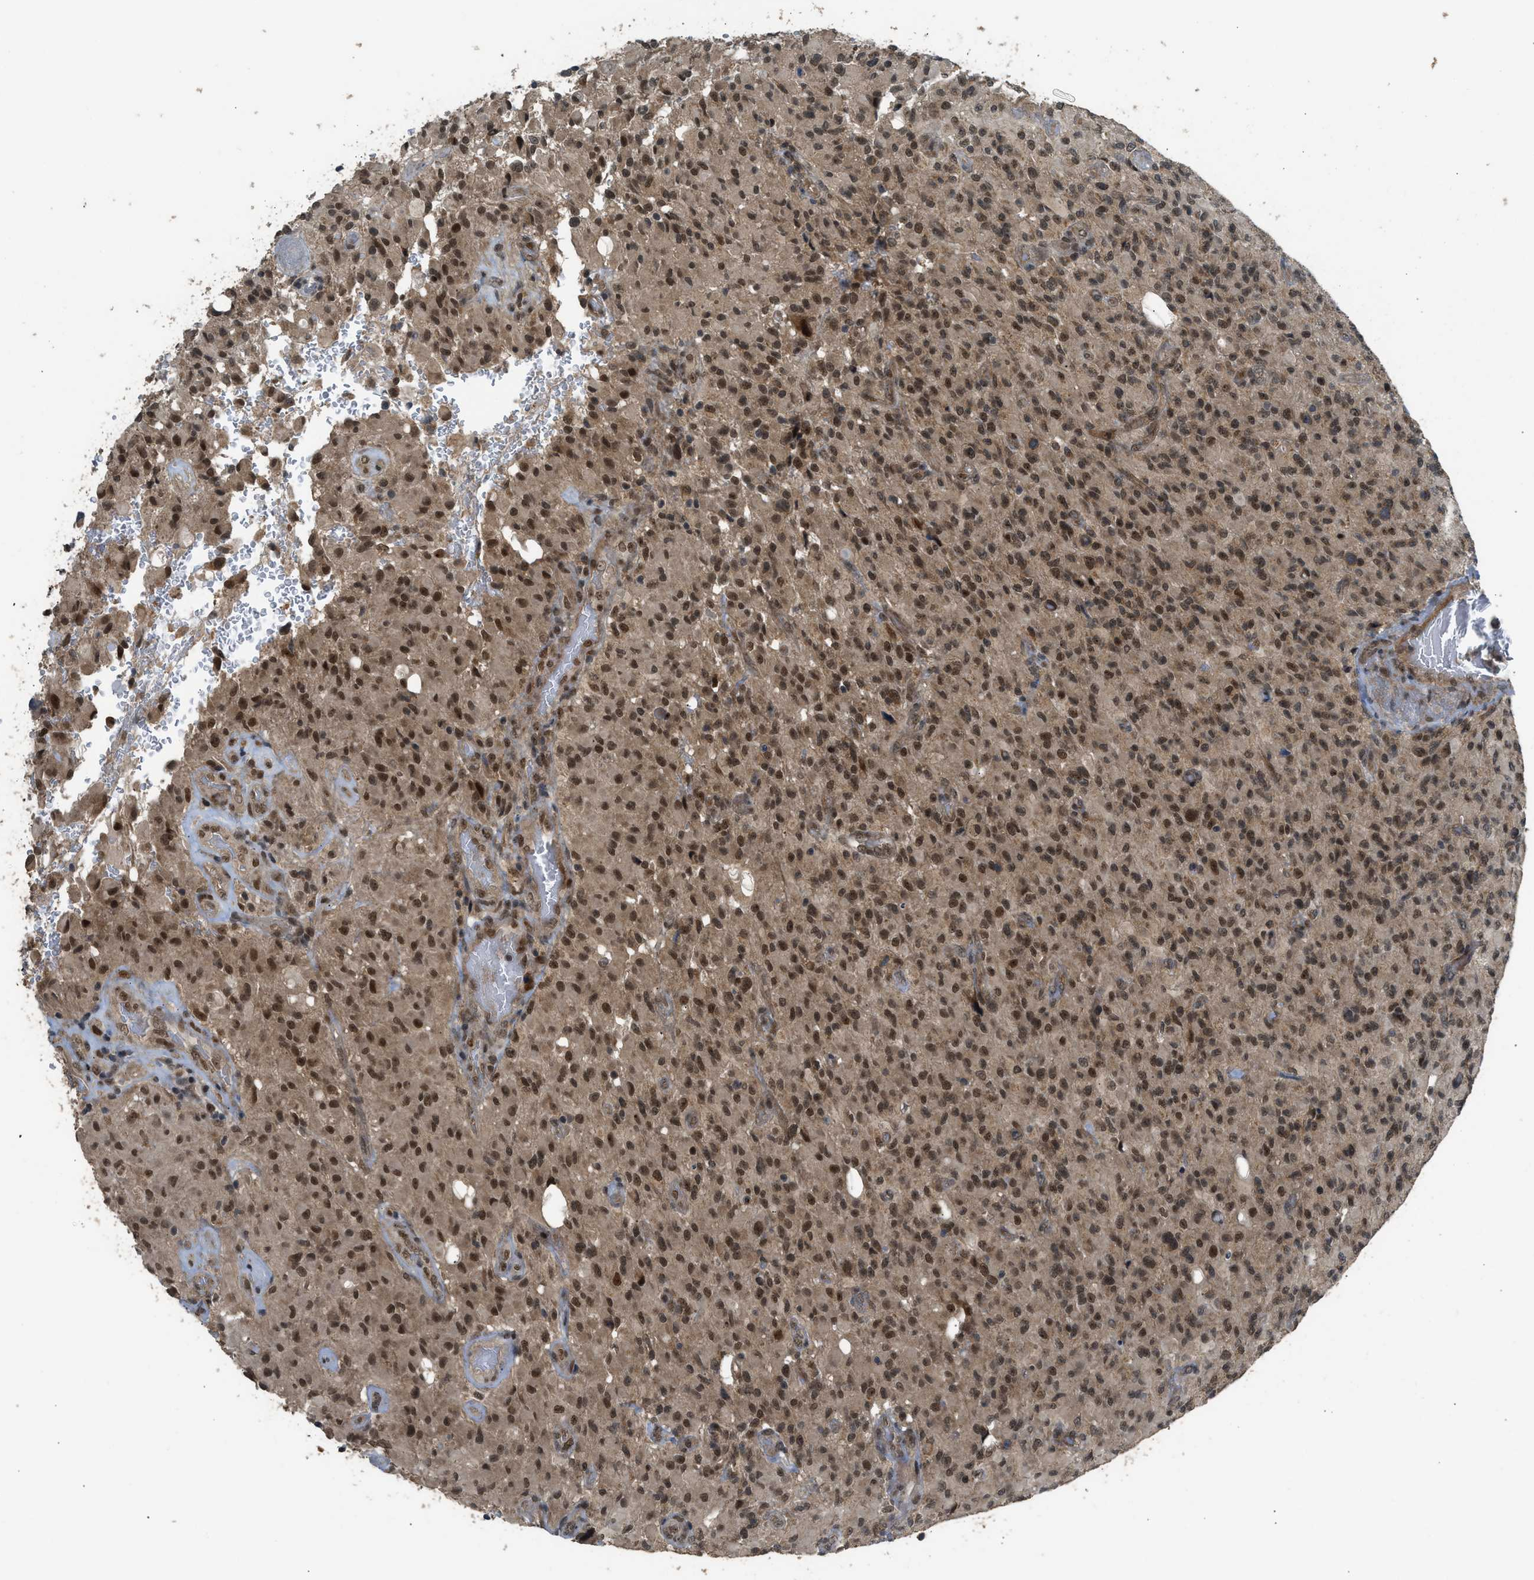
{"staining": {"intensity": "moderate", "quantity": ">75%", "location": "nuclear"}, "tissue": "glioma", "cell_type": "Tumor cells", "image_type": "cancer", "snomed": [{"axis": "morphology", "description": "Glioma, malignant, High grade"}, {"axis": "topography", "description": "Brain"}], "caption": "Moderate nuclear protein positivity is identified in approximately >75% of tumor cells in glioma.", "gene": "GET1", "patient": {"sex": "male", "age": 71}}